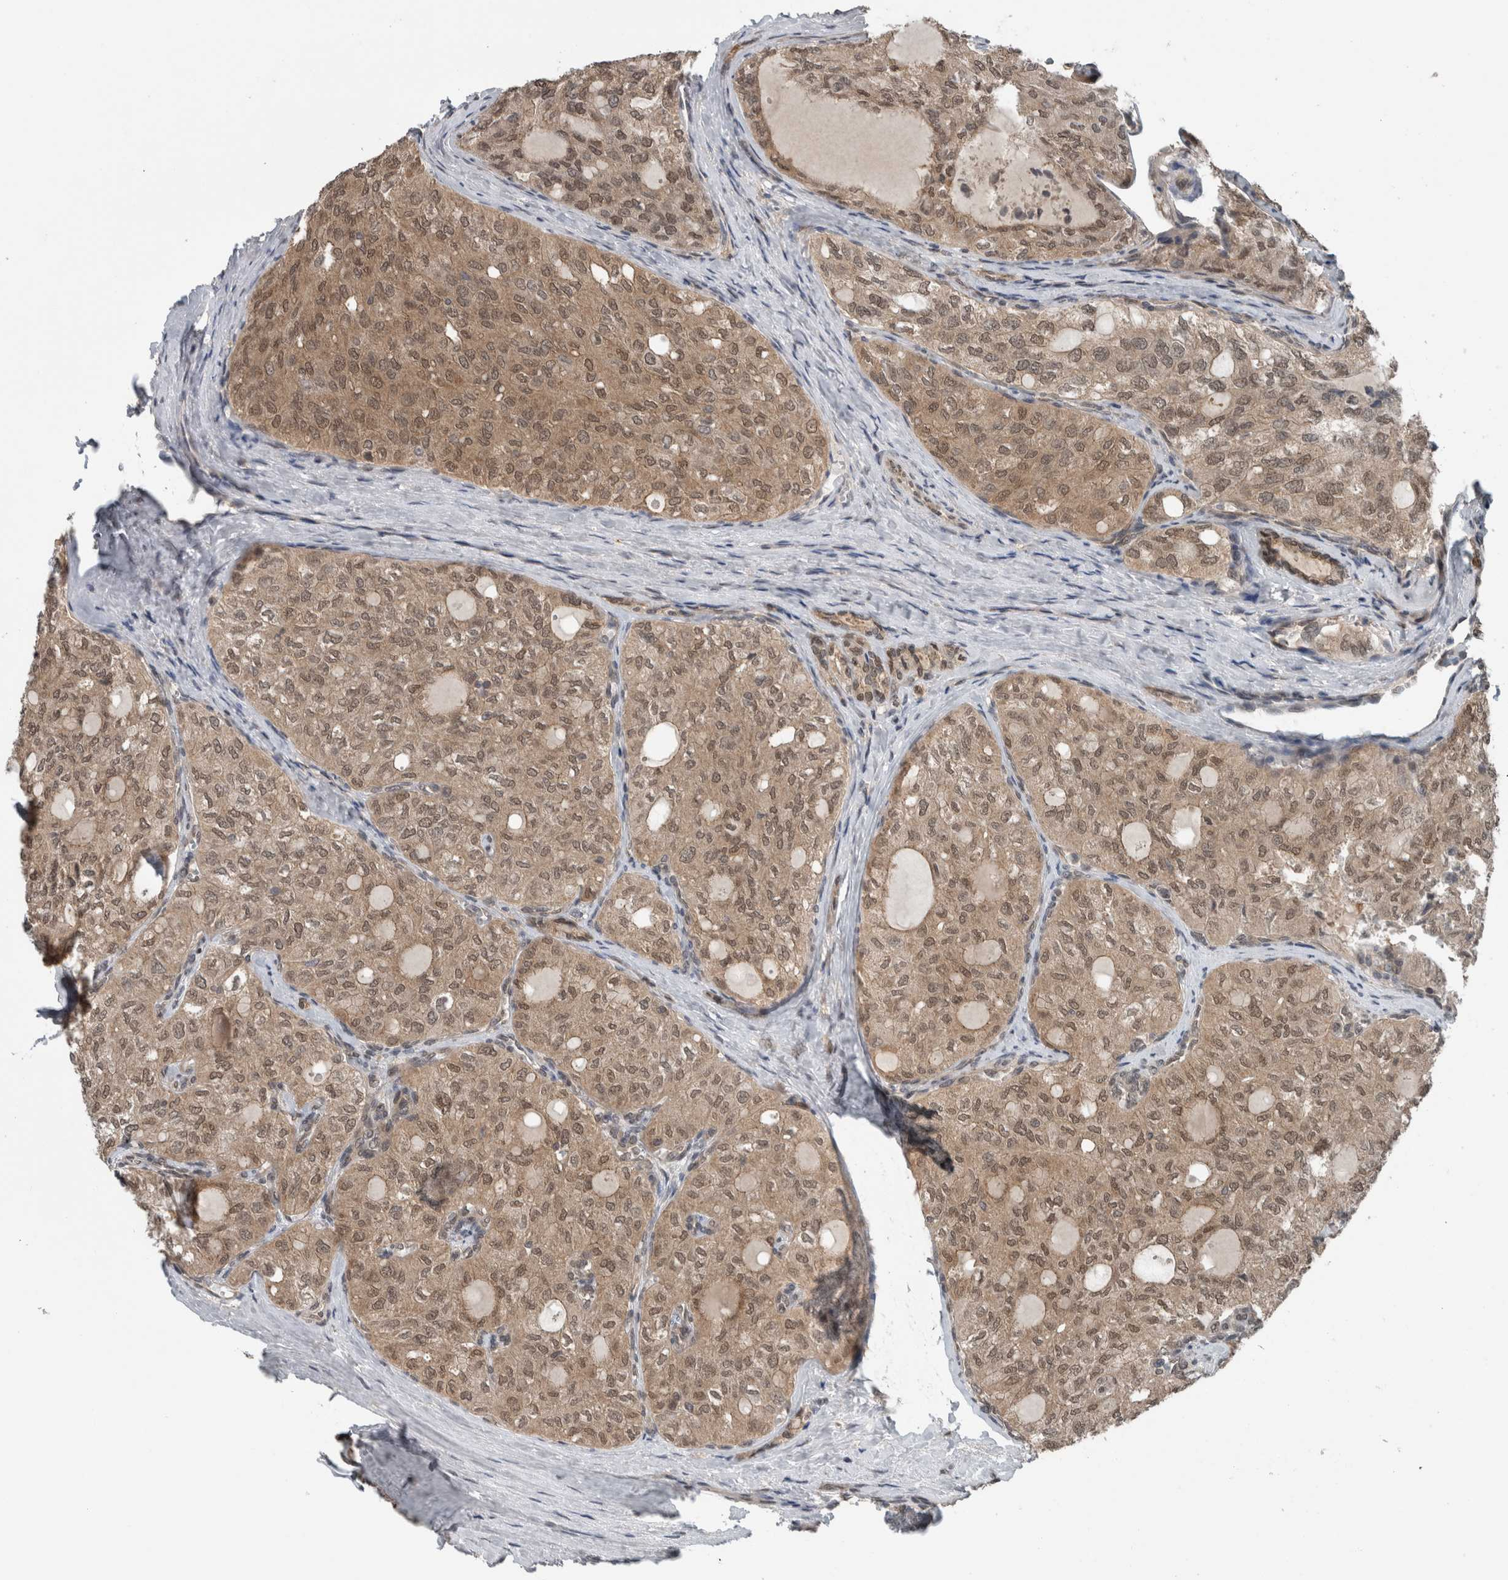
{"staining": {"intensity": "moderate", "quantity": ">75%", "location": "cytoplasmic/membranous,nuclear"}, "tissue": "thyroid cancer", "cell_type": "Tumor cells", "image_type": "cancer", "snomed": [{"axis": "morphology", "description": "Follicular adenoma carcinoma, NOS"}, {"axis": "topography", "description": "Thyroid gland"}], "caption": "Protein expression analysis of follicular adenoma carcinoma (thyroid) reveals moderate cytoplasmic/membranous and nuclear staining in approximately >75% of tumor cells.", "gene": "SPAG7", "patient": {"sex": "male", "age": 75}}